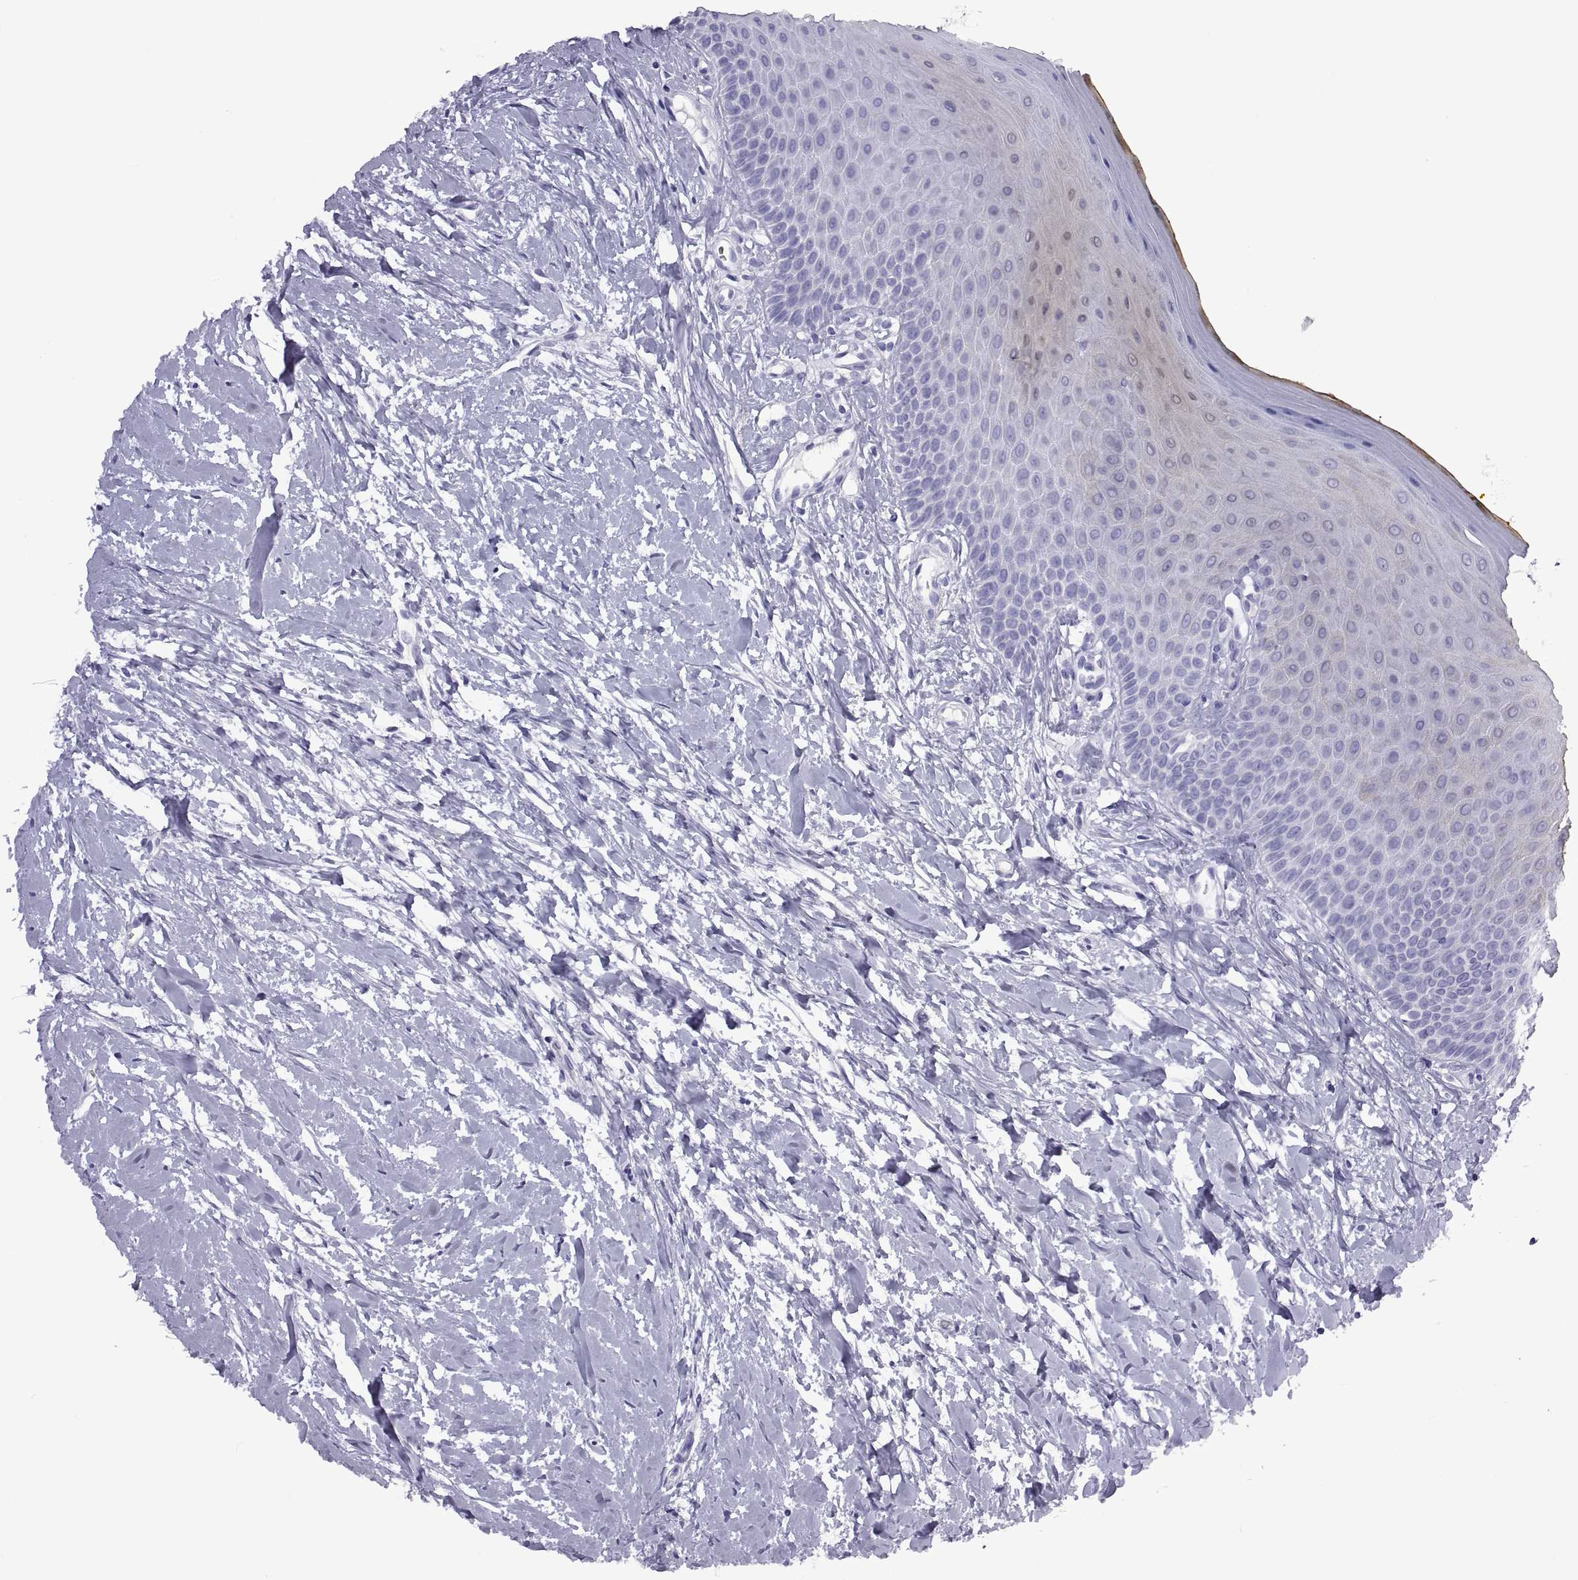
{"staining": {"intensity": "negative", "quantity": "none", "location": "none"}, "tissue": "oral mucosa", "cell_type": "Squamous epithelial cells", "image_type": "normal", "snomed": [{"axis": "morphology", "description": "Normal tissue, NOS"}, {"axis": "topography", "description": "Oral tissue"}], "caption": "Immunohistochemical staining of unremarkable oral mucosa exhibits no significant expression in squamous epithelial cells.", "gene": "CRISP1", "patient": {"sex": "female", "age": 43}}